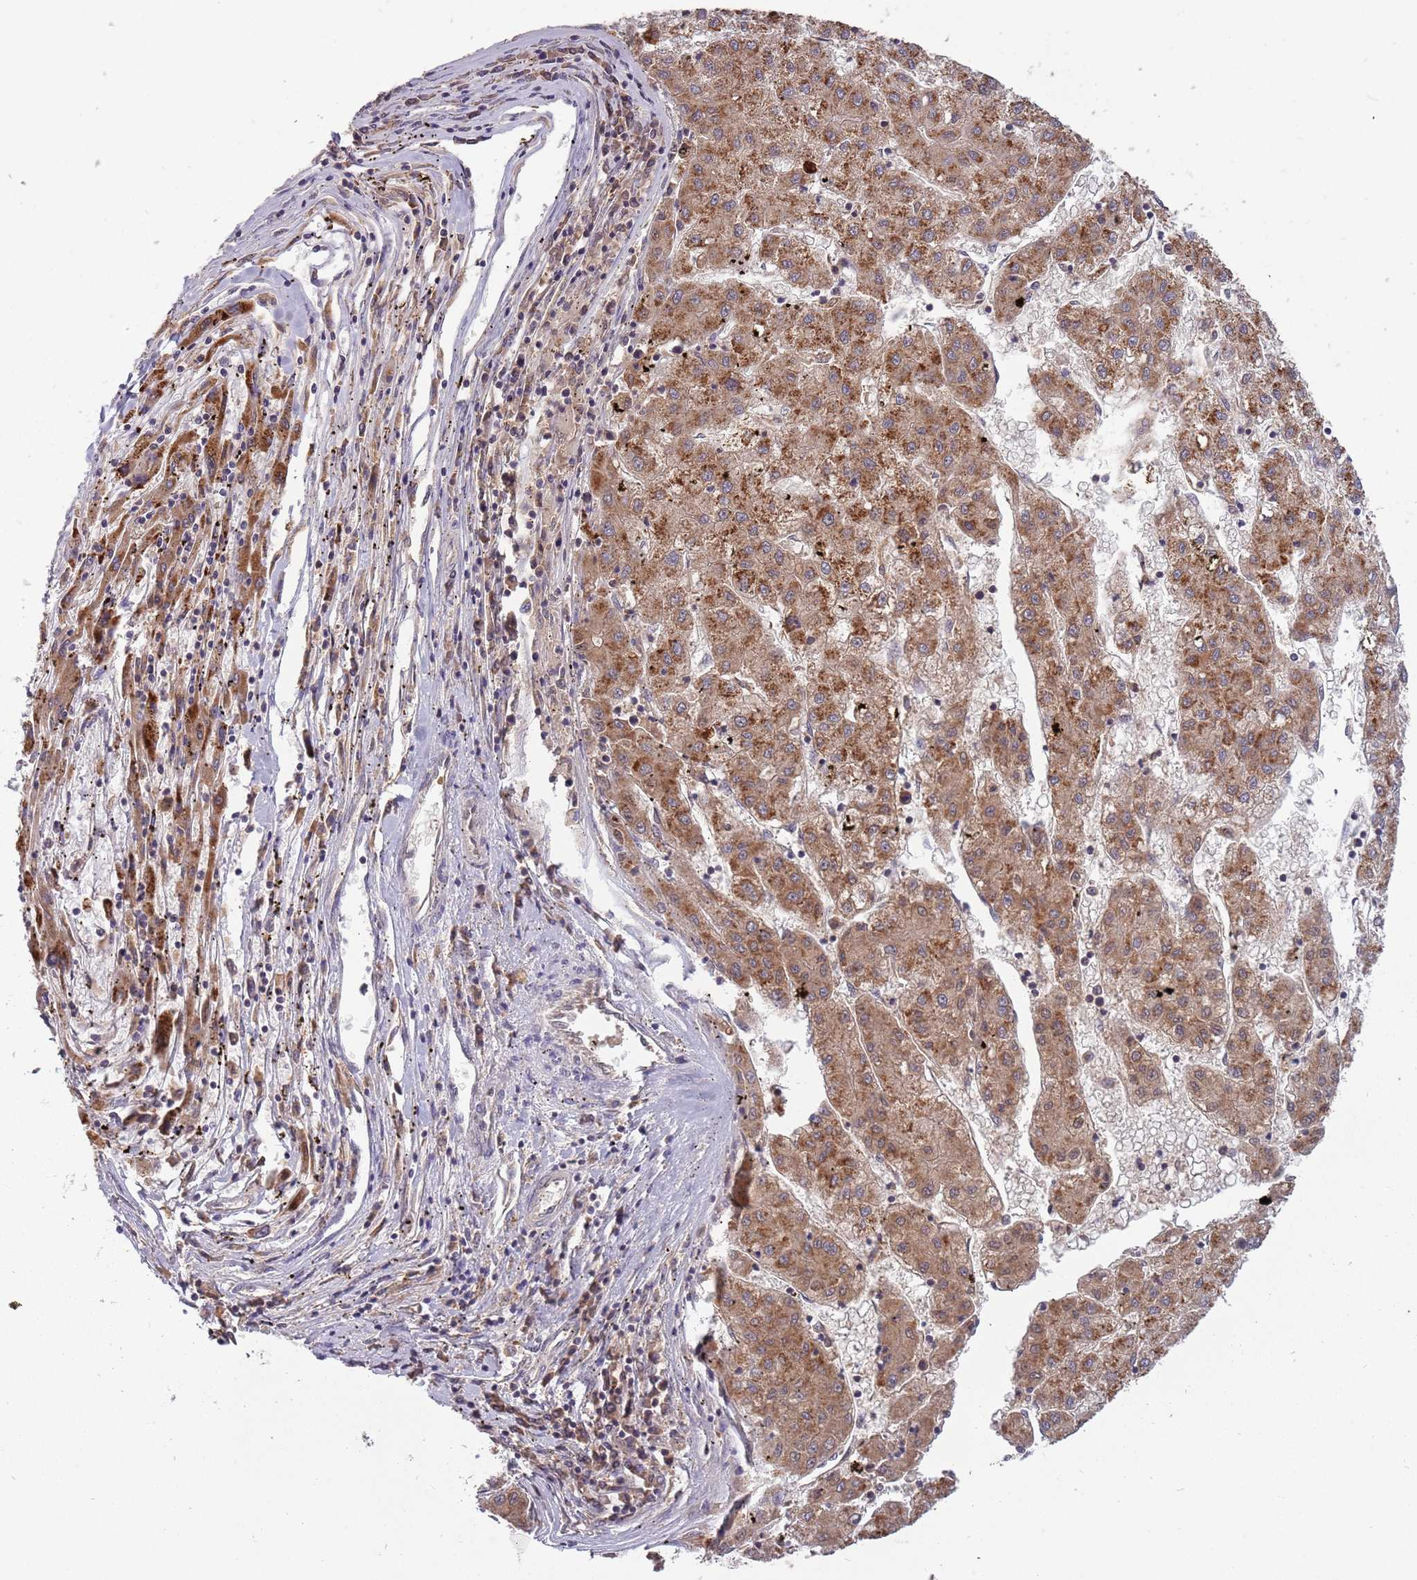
{"staining": {"intensity": "strong", "quantity": ">75%", "location": "cytoplasmic/membranous"}, "tissue": "liver cancer", "cell_type": "Tumor cells", "image_type": "cancer", "snomed": [{"axis": "morphology", "description": "Carcinoma, Hepatocellular, NOS"}, {"axis": "topography", "description": "Liver"}], "caption": "Hepatocellular carcinoma (liver) stained with DAB immunohistochemistry shows high levels of strong cytoplasmic/membranous expression in about >75% of tumor cells. The protein is stained brown, and the nuclei are stained in blue (DAB (3,3'-diaminobenzidine) IHC with brightfield microscopy, high magnification).", "gene": "USP32", "patient": {"sex": "male", "age": 72}}